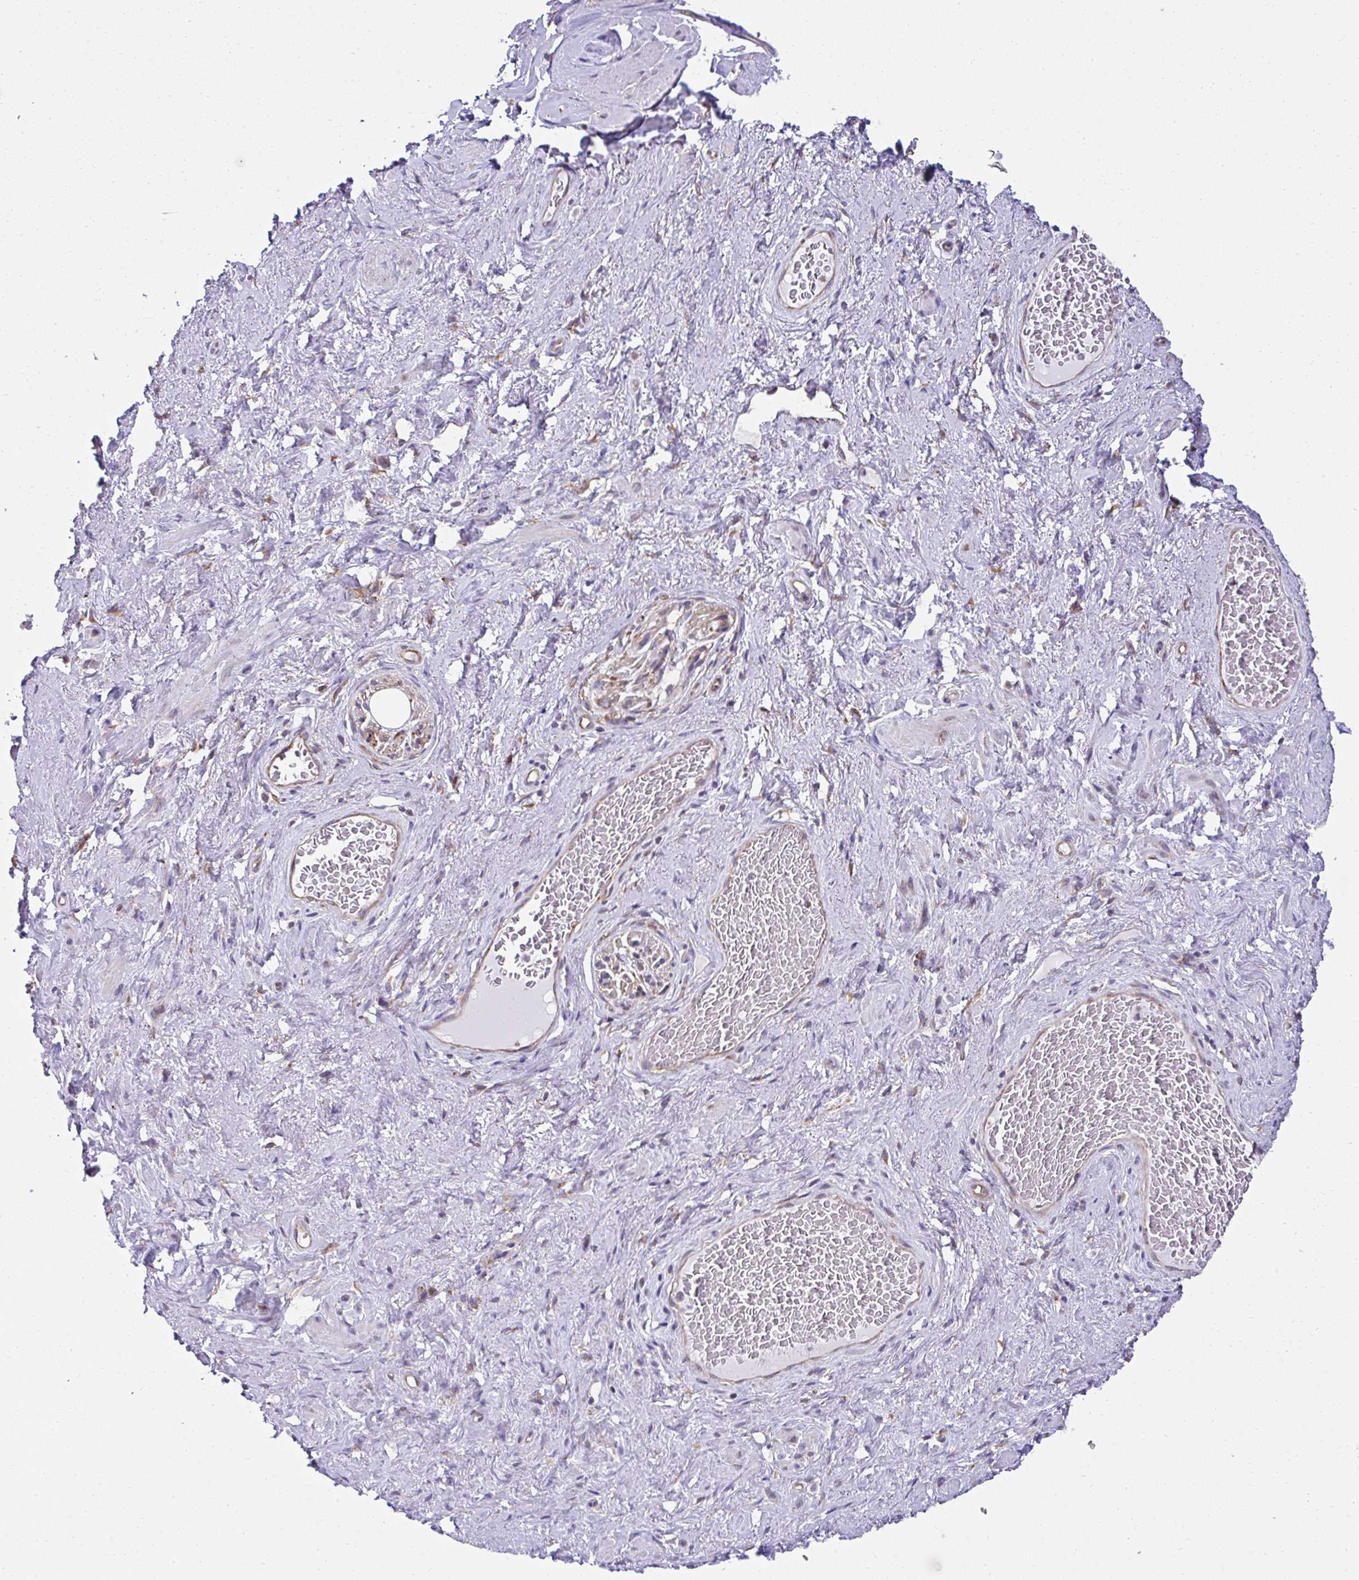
{"staining": {"intensity": "moderate", "quantity": "<25%", "location": "cytoplasmic/membranous"}, "tissue": "soft tissue", "cell_type": "Fibroblasts", "image_type": "normal", "snomed": [{"axis": "morphology", "description": "Normal tissue, NOS"}, {"axis": "topography", "description": "Vagina"}, {"axis": "topography", "description": "Peripheral nerve tissue"}], "caption": "This histopathology image displays benign soft tissue stained with immunohistochemistry to label a protein in brown. The cytoplasmic/membranous of fibroblasts show moderate positivity for the protein. Nuclei are counter-stained blue.", "gene": "RPS7", "patient": {"sex": "female", "age": 71}}